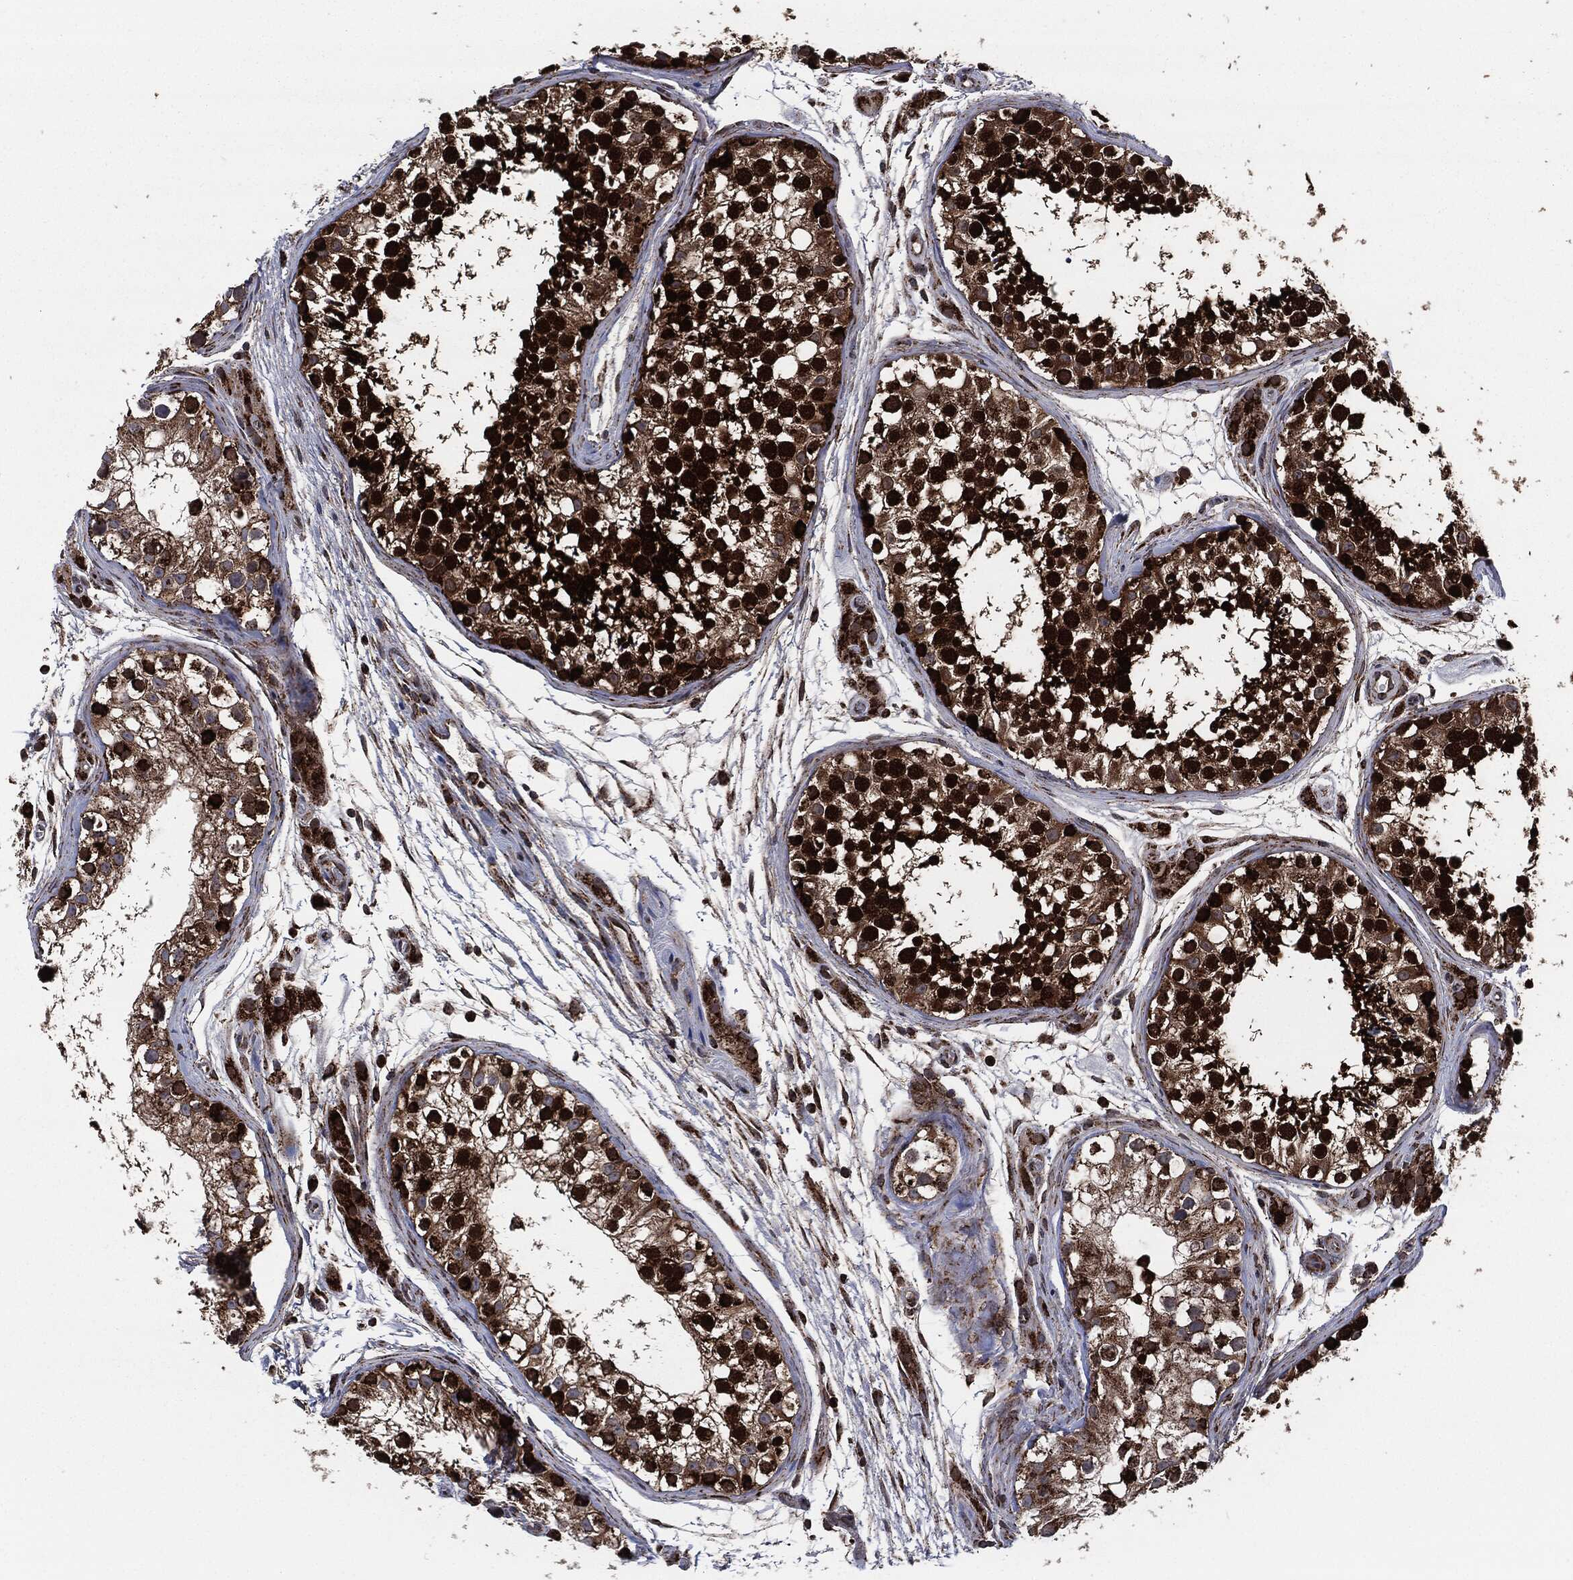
{"staining": {"intensity": "strong", "quantity": ">75%", "location": "cytoplasmic/membranous"}, "tissue": "testis", "cell_type": "Cells in seminiferous ducts", "image_type": "normal", "snomed": [{"axis": "morphology", "description": "Normal tissue, NOS"}, {"axis": "topography", "description": "Testis"}], "caption": "Protein staining of benign testis exhibits strong cytoplasmic/membranous expression in approximately >75% of cells in seminiferous ducts.", "gene": "FH", "patient": {"sex": "male", "age": 31}}